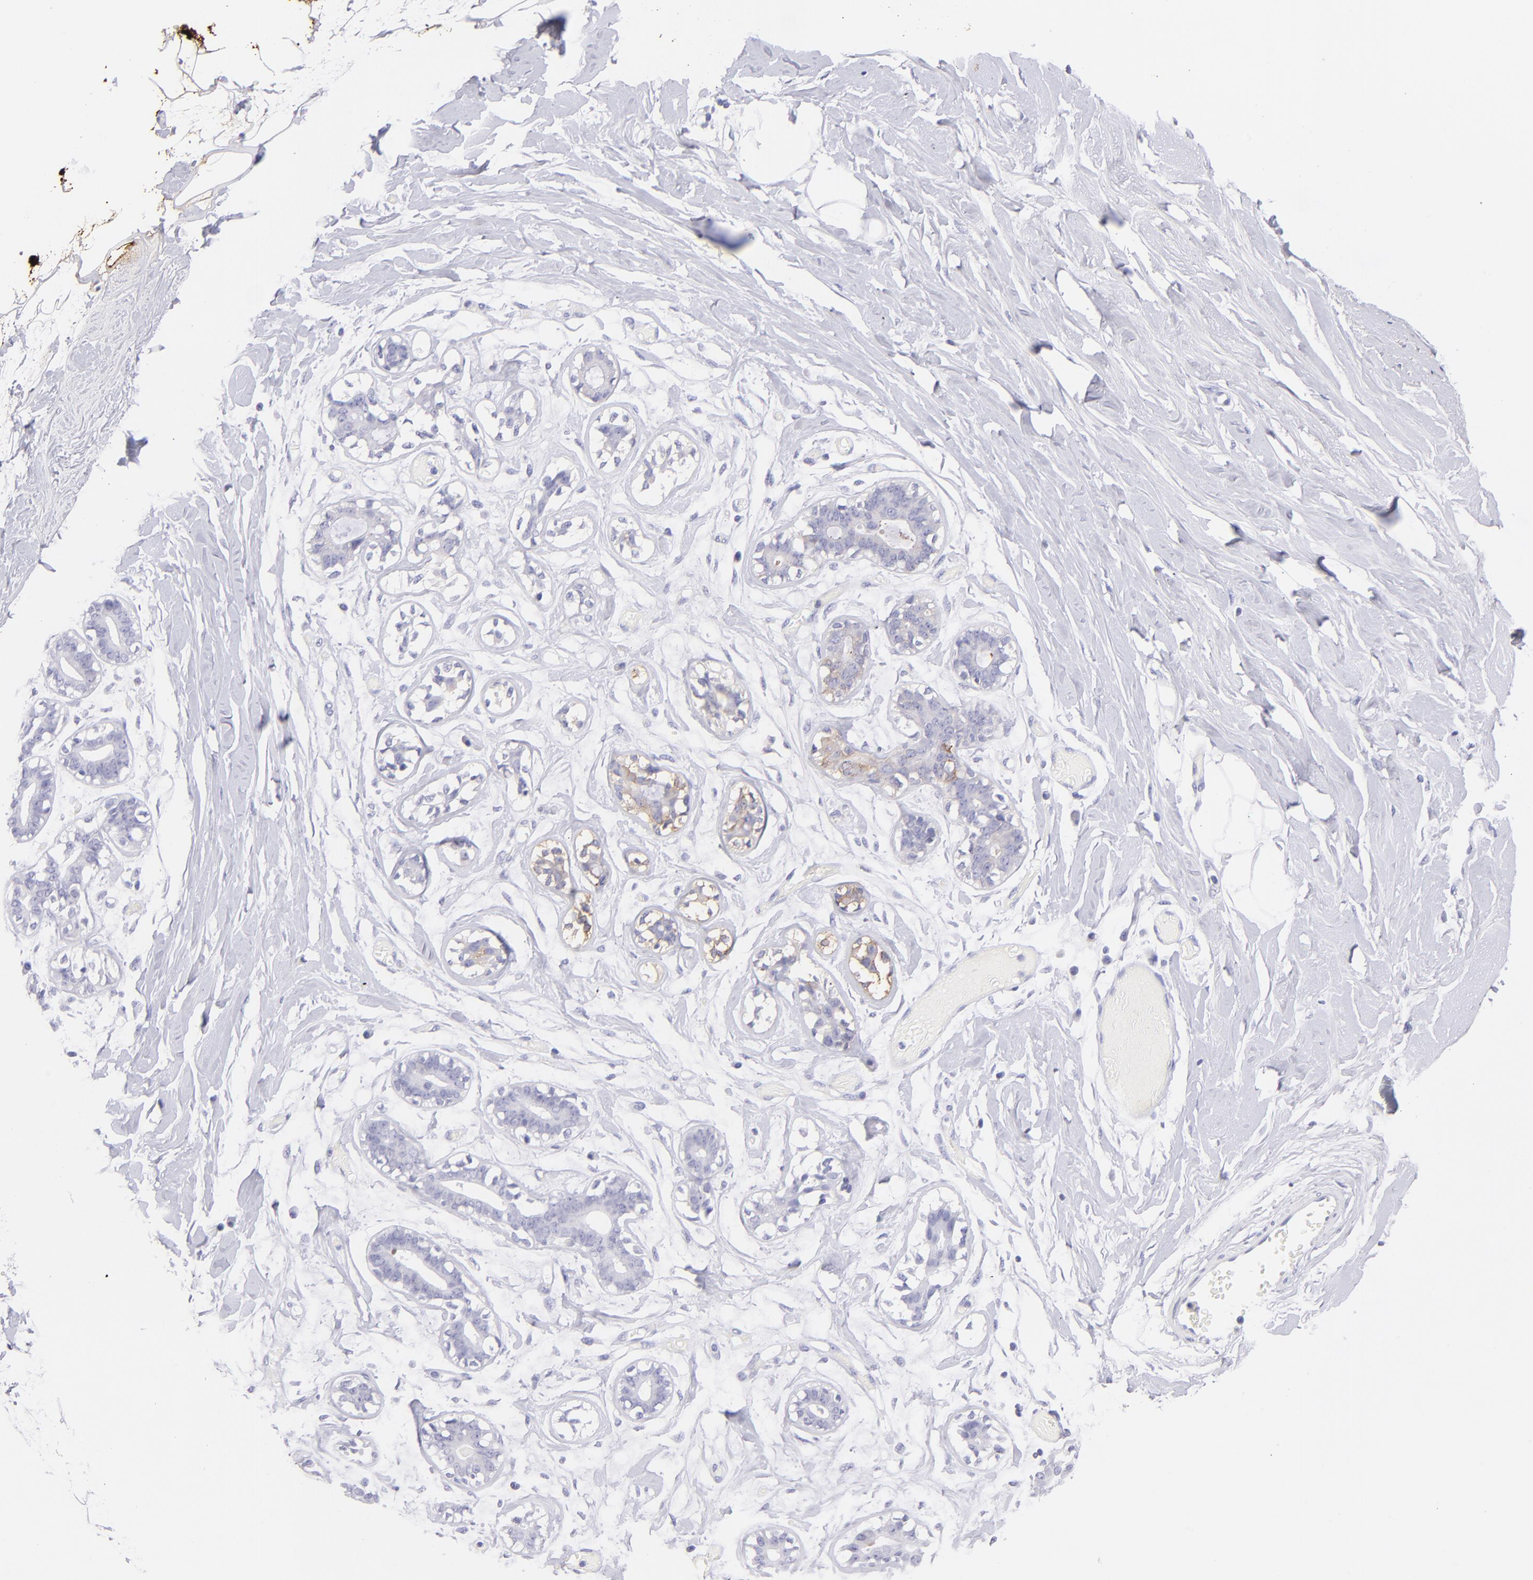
{"staining": {"intensity": "negative", "quantity": "none", "location": "none"}, "tissue": "breast", "cell_type": "Adipocytes", "image_type": "normal", "snomed": [{"axis": "morphology", "description": "Normal tissue, NOS"}, {"axis": "morphology", "description": "Fibrosis, NOS"}, {"axis": "topography", "description": "Breast"}], "caption": "Protein analysis of normal breast demonstrates no significant positivity in adipocytes.", "gene": "PIP", "patient": {"sex": "female", "age": 39}}